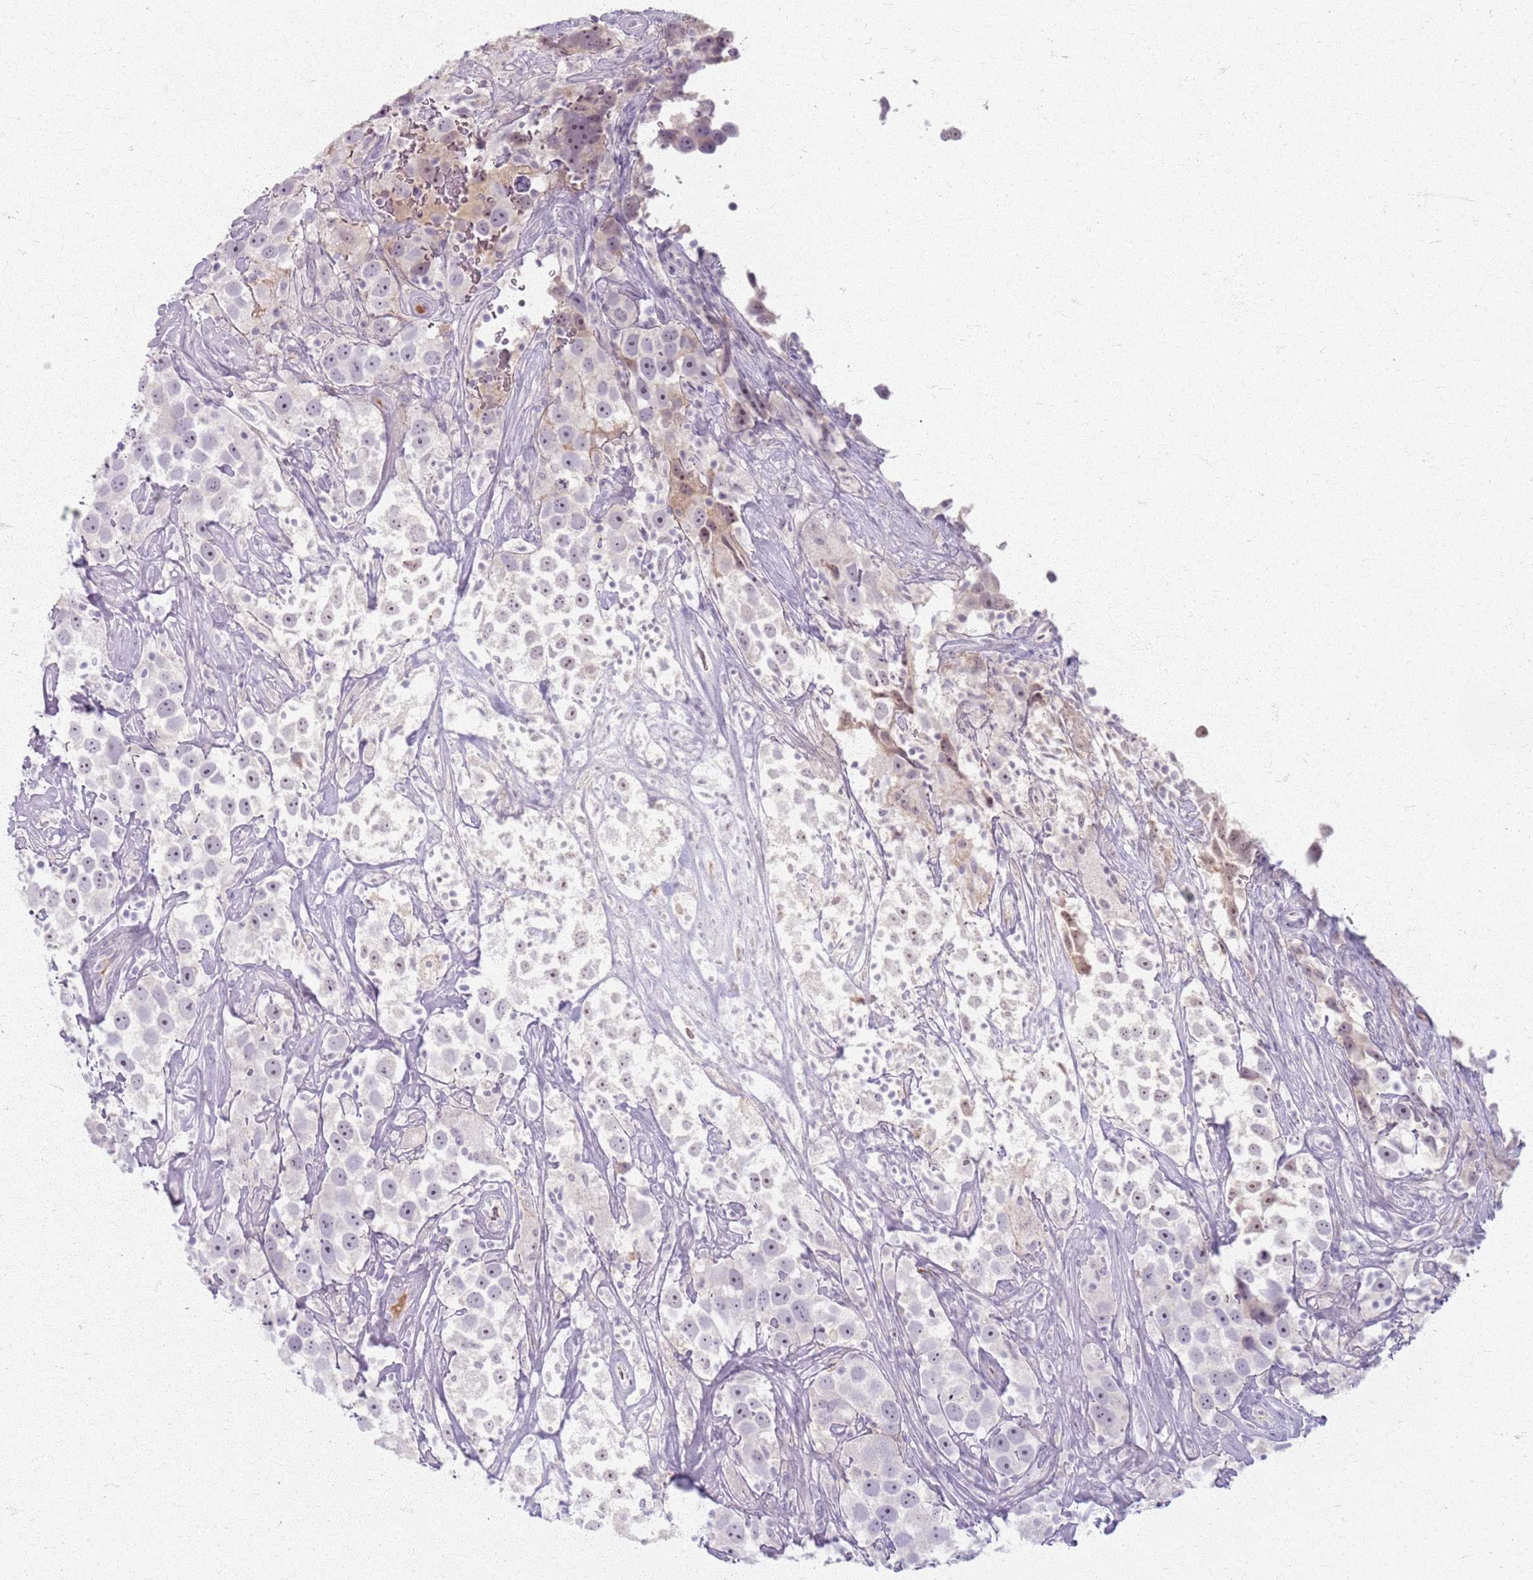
{"staining": {"intensity": "negative", "quantity": "none", "location": "none"}, "tissue": "testis cancer", "cell_type": "Tumor cells", "image_type": "cancer", "snomed": [{"axis": "morphology", "description": "Seminoma, NOS"}, {"axis": "topography", "description": "Testis"}], "caption": "Testis cancer (seminoma) stained for a protein using immunohistochemistry (IHC) displays no expression tumor cells.", "gene": "CRIPT", "patient": {"sex": "male", "age": 49}}